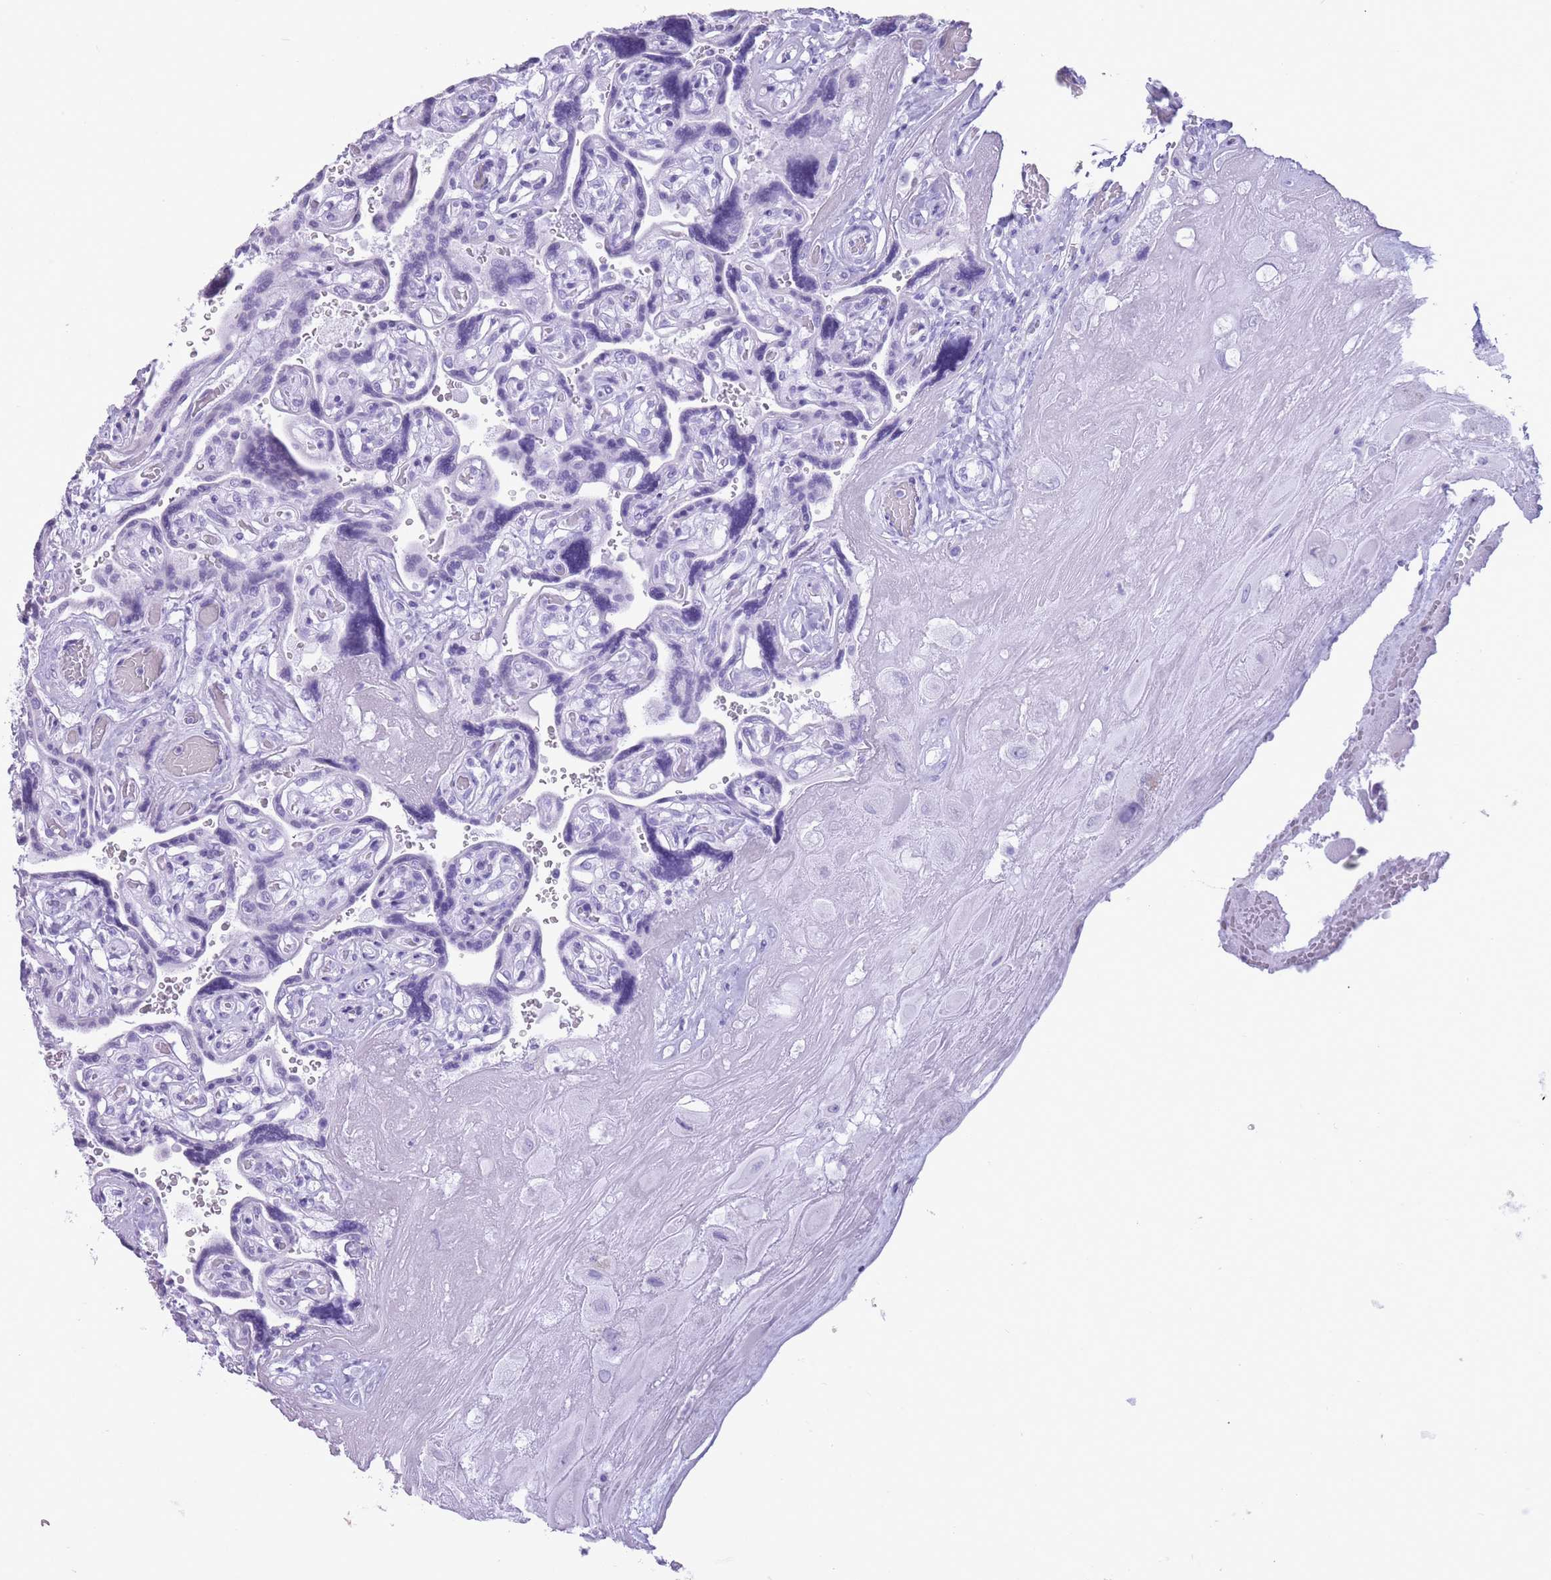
{"staining": {"intensity": "negative", "quantity": "none", "location": "none"}, "tissue": "placenta", "cell_type": "Decidual cells", "image_type": "normal", "snomed": [{"axis": "morphology", "description": "Normal tissue, NOS"}, {"axis": "topography", "description": "Placenta"}], "caption": "High magnification brightfield microscopy of unremarkable placenta stained with DAB (brown) and counterstained with hematoxylin (blue): decidual cells show no significant expression.", "gene": "OR4F16", "patient": {"sex": "female", "age": 32}}